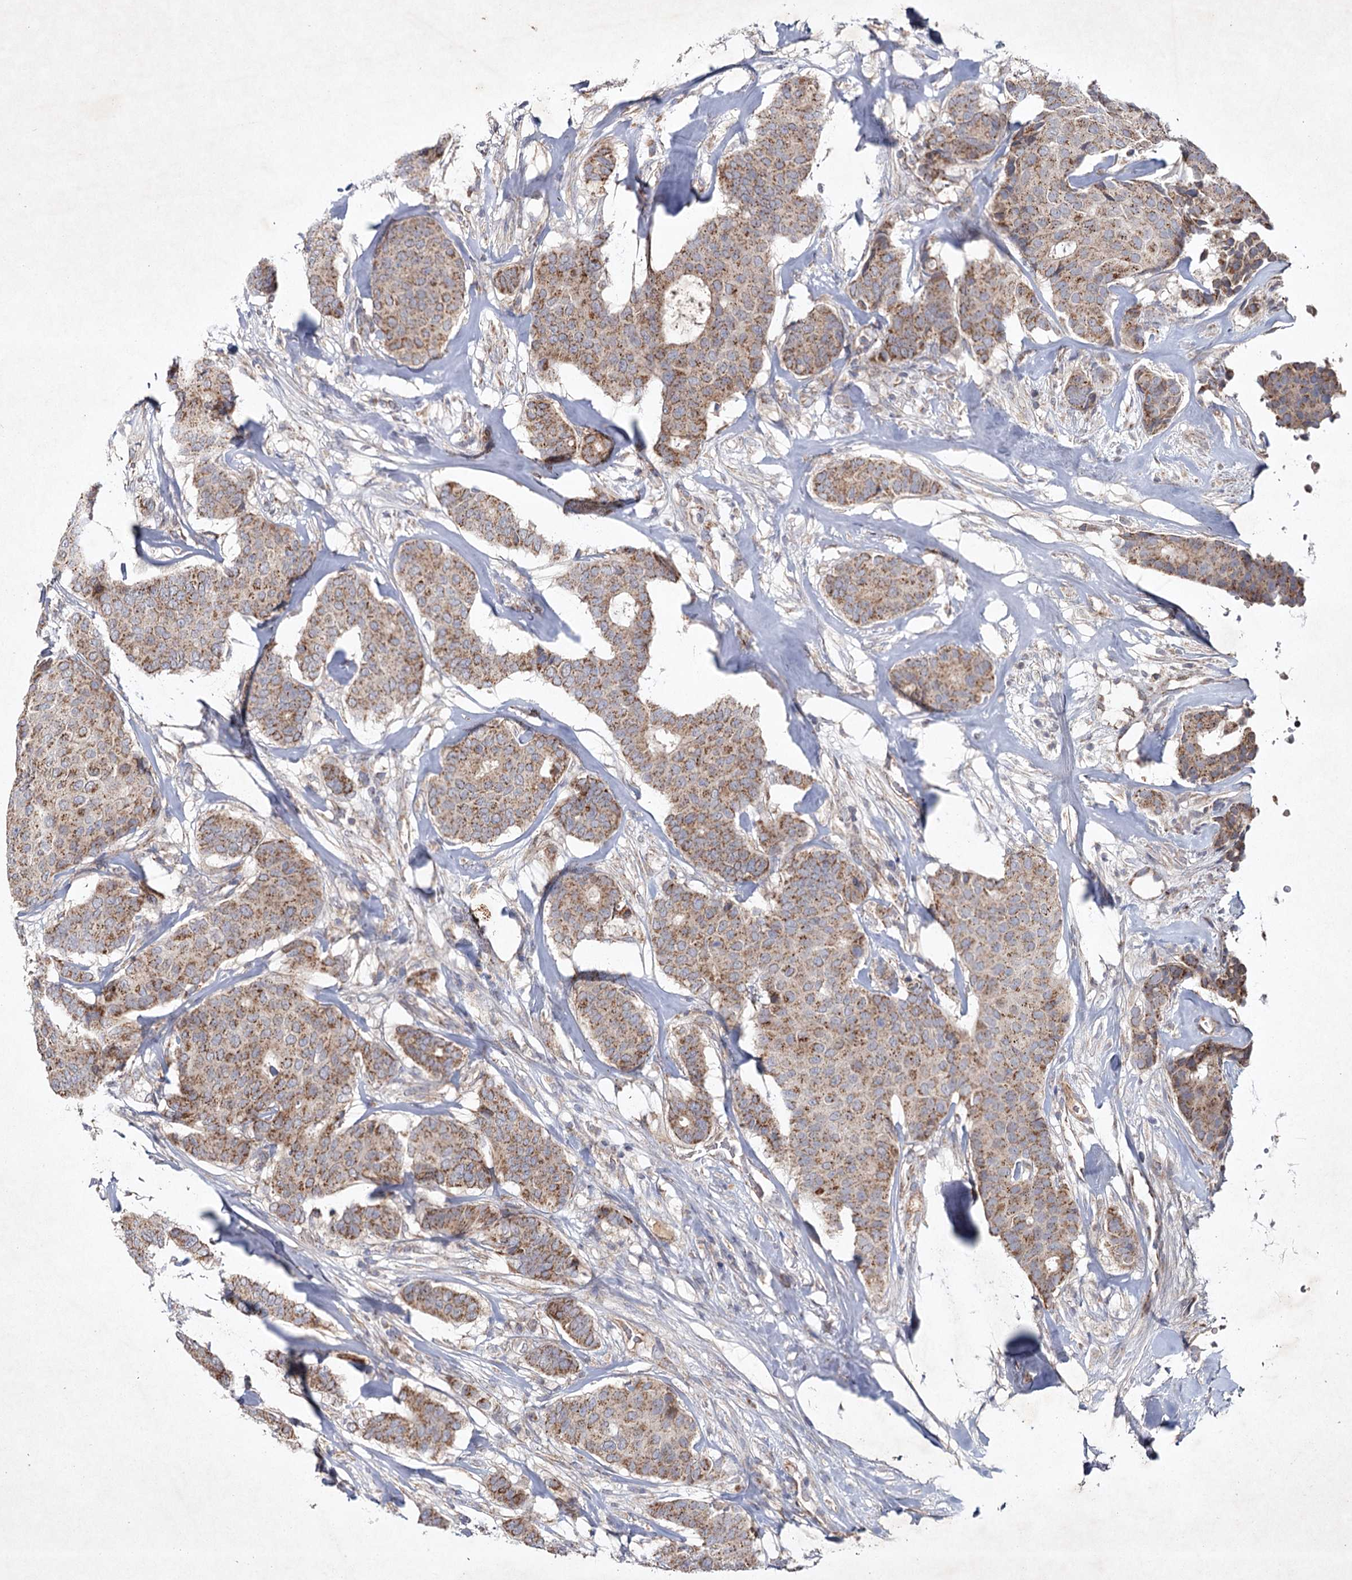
{"staining": {"intensity": "moderate", "quantity": ">75%", "location": "cytoplasmic/membranous"}, "tissue": "breast cancer", "cell_type": "Tumor cells", "image_type": "cancer", "snomed": [{"axis": "morphology", "description": "Duct carcinoma"}, {"axis": "topography", "description": "Breast"}], "caption": "IHC of breast infiltrating ductal carcinoma demonstrates medium levels of moderate cytoplasmic/membranous expression in about >75% of tumor cells.", "gene": "MRPL44", "patient": {"sex": "female", "age": 75}}